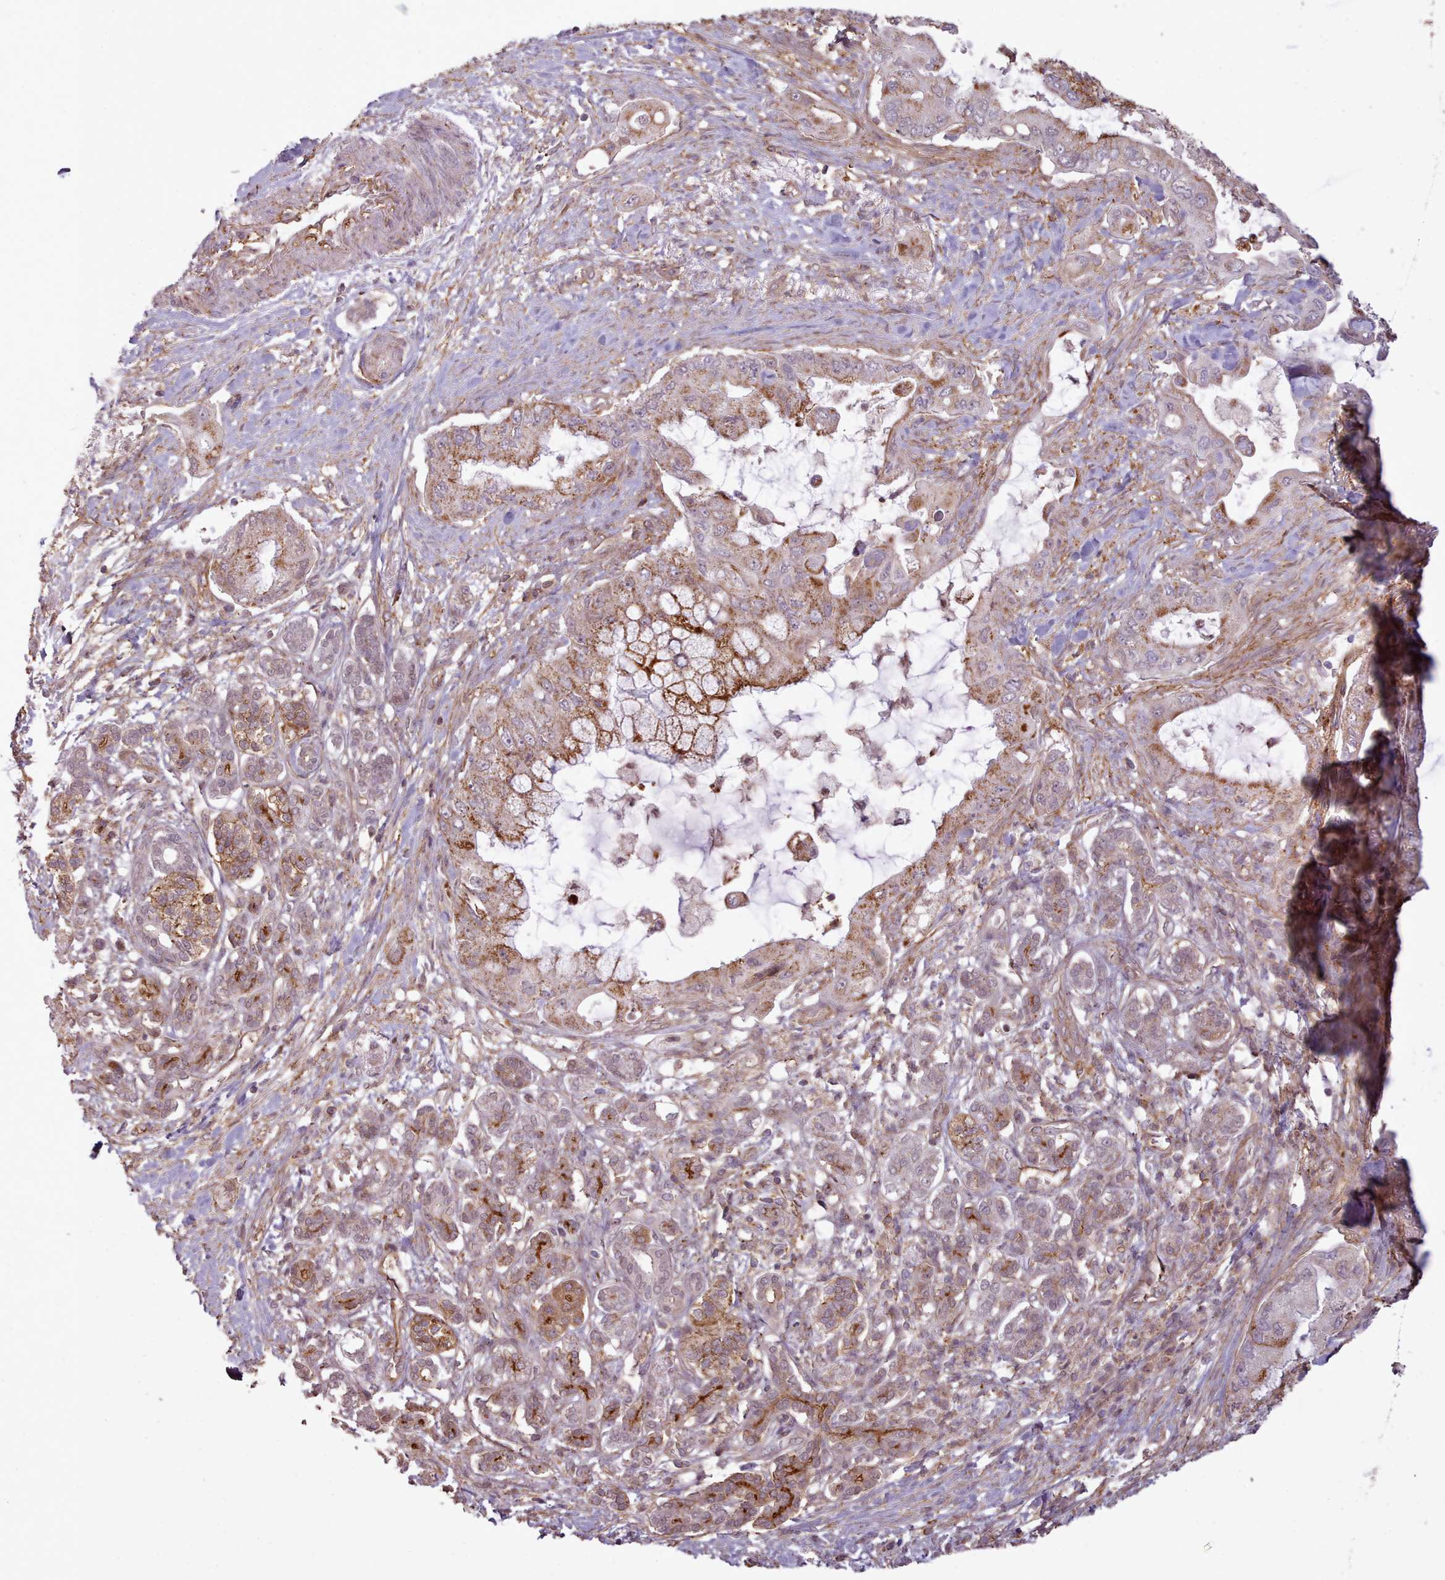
{"staining": {"intensity": "moderate", "quantity": "25%-75%", "location": "cytoplasmic/membranous"}, "tissue": "pancreatic cancer", "cell_type": "Tumor cells", "image_type": "cancer", "snomed": [{"axis": "morphology", "description": "Adenocarcinoma, NOS"}, {"axis": "topography", "description": "Pancreas"}], "caption": "The micrograph shows staining of adenocarcinoma (pancreatic), revealing moderate cytoplasmic/membranous protein positivity (brown color) within tumor cells.", "gene": "ZMYM4", "patient": {"sex": "male", "age": 57}}